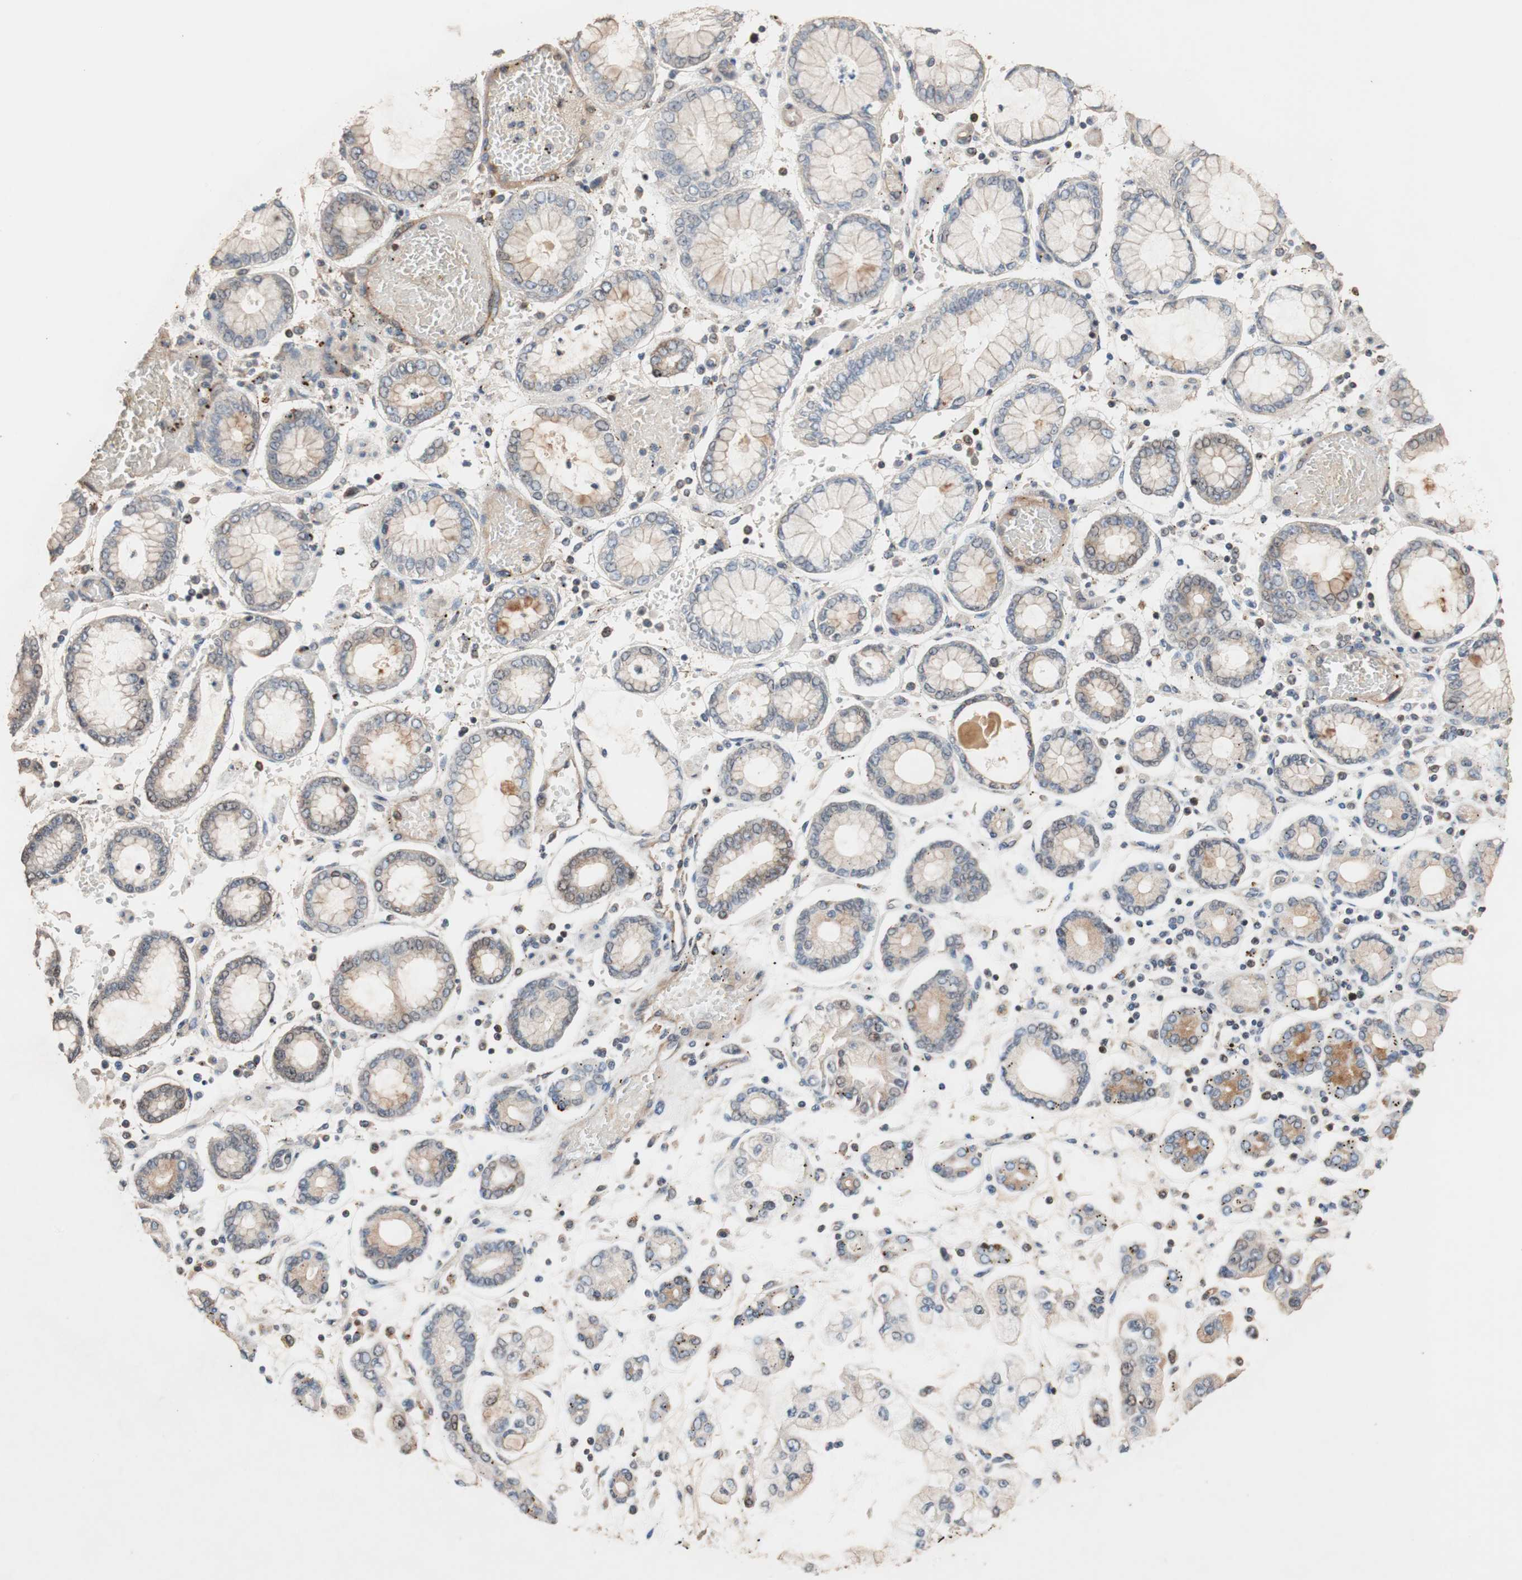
{"staining": {"intensity": "weak", "quantity": "<25%", "location": "cytoplasmic/membranous"}, "tissue": "stomach cancer", "cell_type": "Tumor cells", "image_type": "cancer", "snomed": [{"axis": "morphology", "description": "Normal tissue, NOS"}, {"axis": "morphology", "description": "Adenocarcinoma, NOS"}, {"axis": "topography", "description": "Stomach, upper"}, {"axis": "topography", "description": "Stomach"}], "caption": "This is a histopathology image of immunohistochemistry (IHC) staining of stomach adenocarcinoma, which shows no staining in tumor cells.", "gene": "TUBB", "patient": {"sex": "male", "age": 76}}